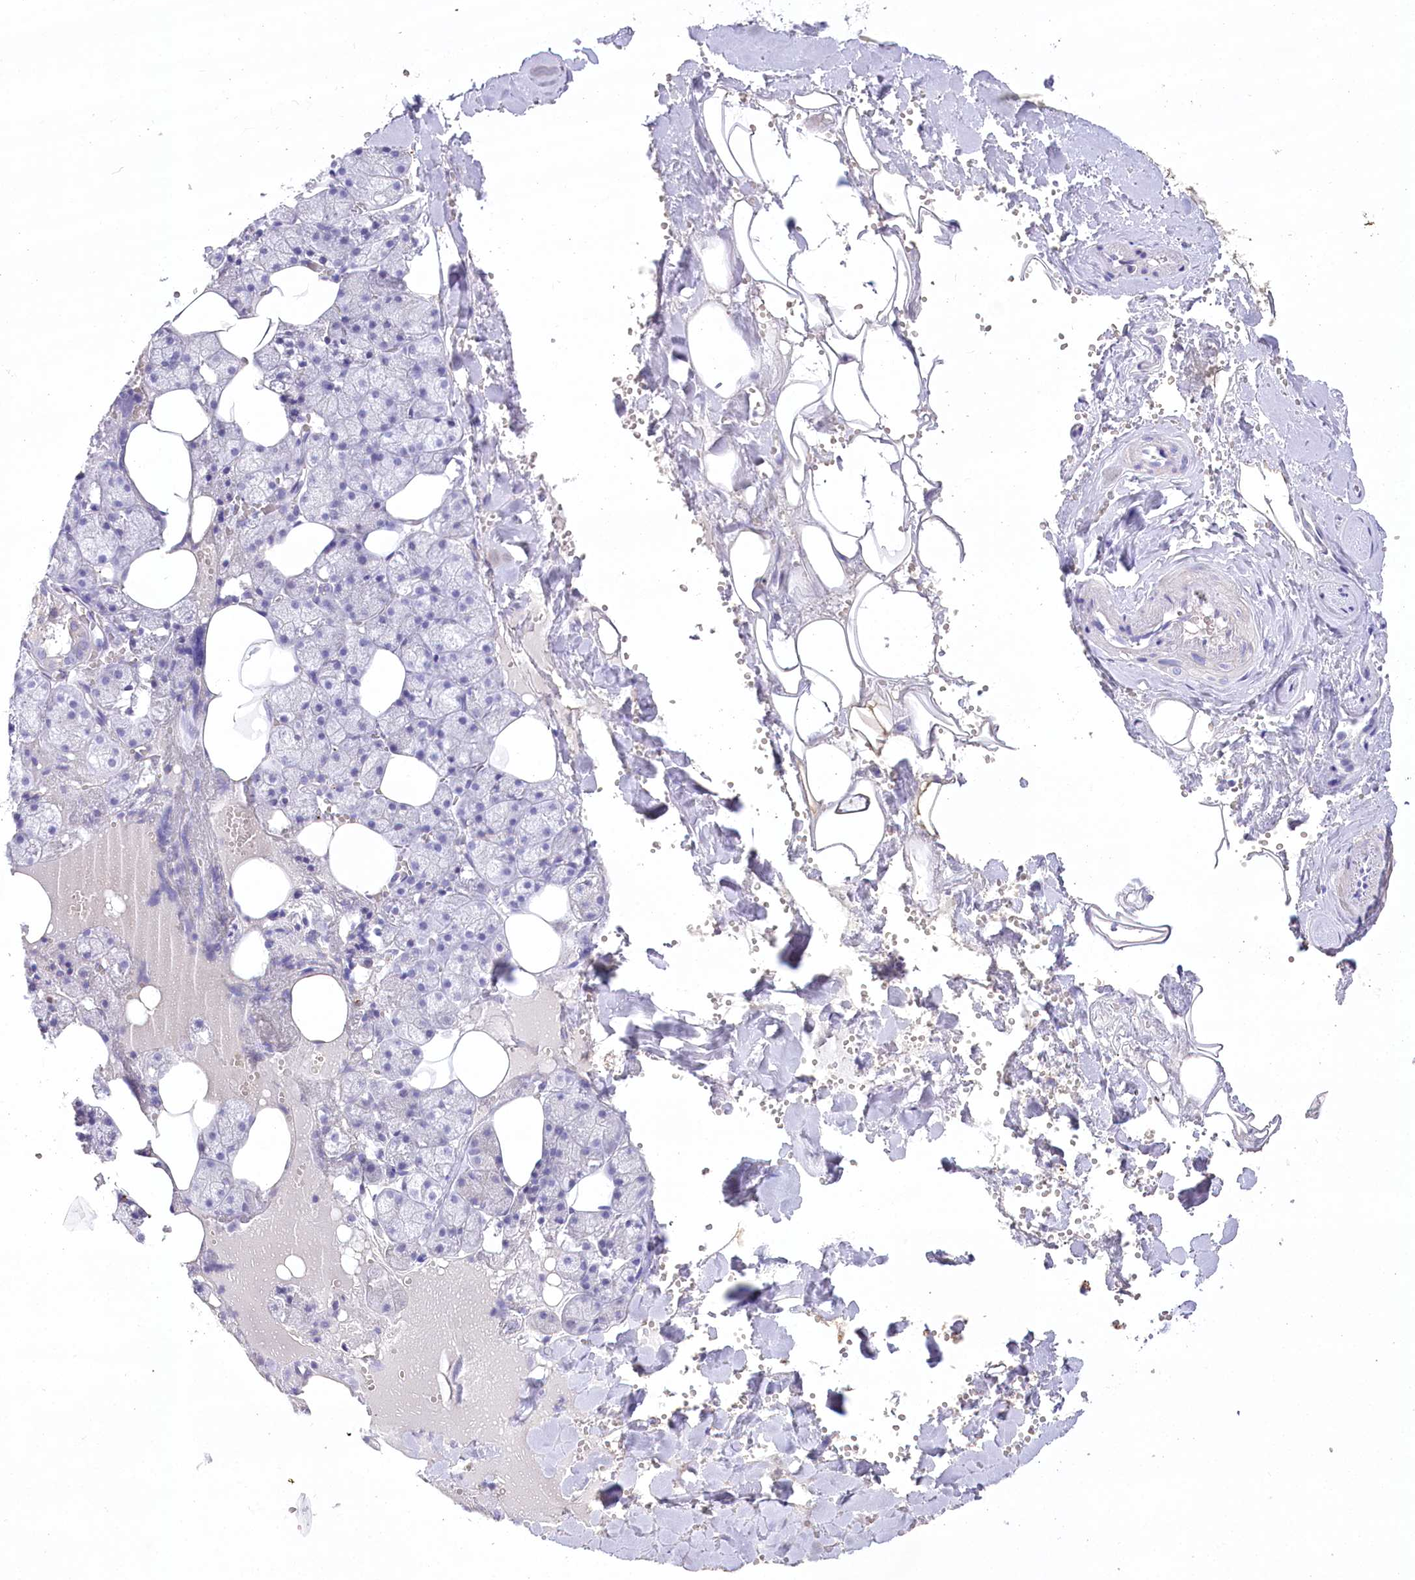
{"staining": {"intensity": "negative", "quantity": "none", "location": "none"}, "tissue": "salivary gland", "cell_type": "Glandular cells", "image_type": "normal", "snomed": [{"axis": "morphology", "description": "Normal tissue, NOS"}, {"axis": "topography", "description": "Salivary gland"}], "caption": "A high-resolution image shows IHC staining of unremarkable salivary gland, which reveals no significant positivity in glandular cells.", "gene": "MYOZ1", "patient": {"sex": "male", "age": 62}}